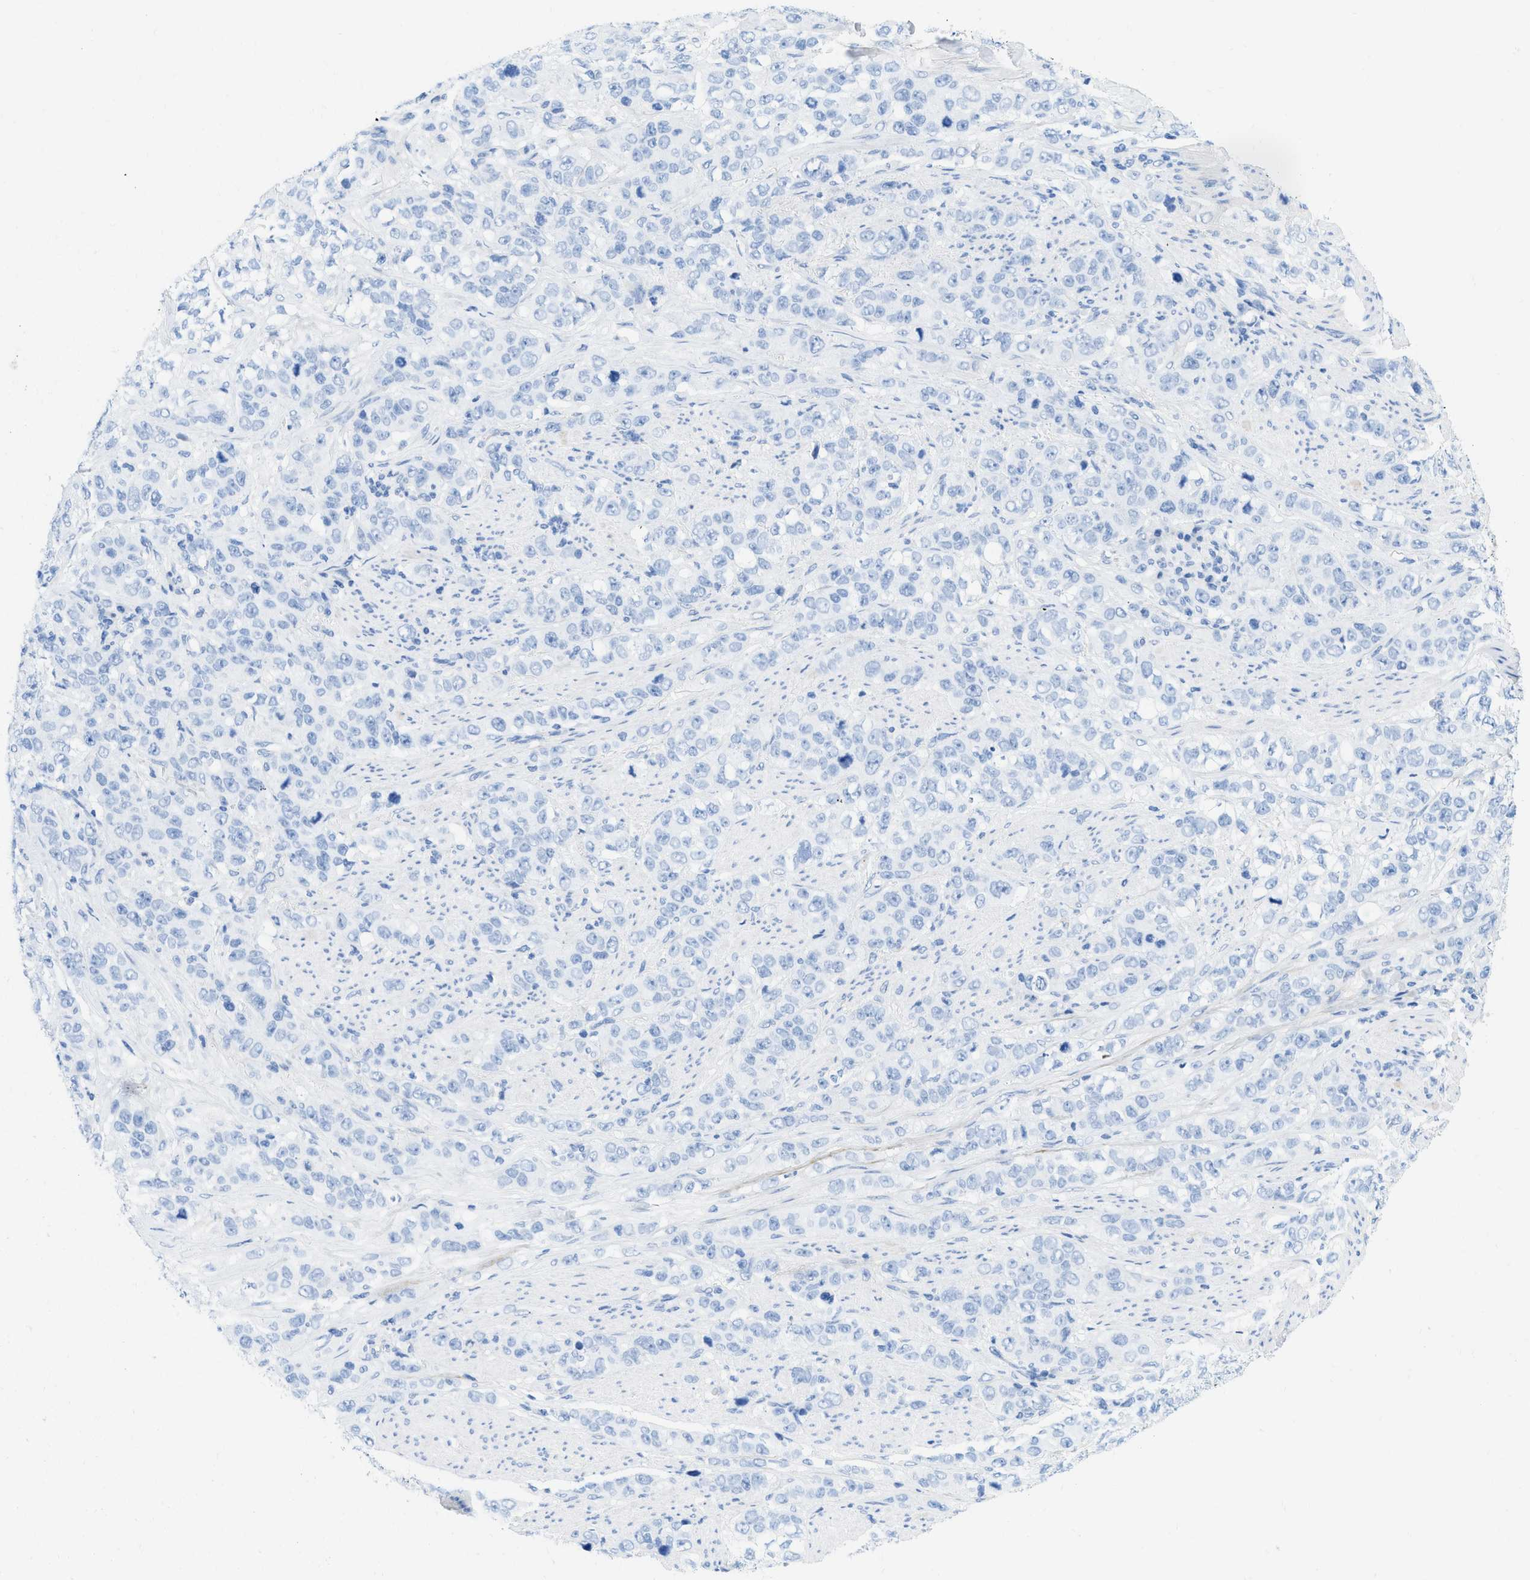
{"staining": {"intensity": "negative", "quantity": "none", "location": "none"}, "tissue": "stomach cancer", "cell_type": "Tumor cells", "image_type": "cancer", "snomed": [{"axis": "morphology", "description": "Adenocarcinoma, NOS"}, {"axis": "topography", "description": "Stomach"}], "caption": "Image shows no significant protein positivity in tumor cells of stomach adenocarcinoma. The staining is performed using DAB (3,3'-diaminobenzidine) brown chromogen with nuclei counter-stained in using hematoxylin.", "gene": "COL3A1", "patient": {"sex": "male", "age": 48}}